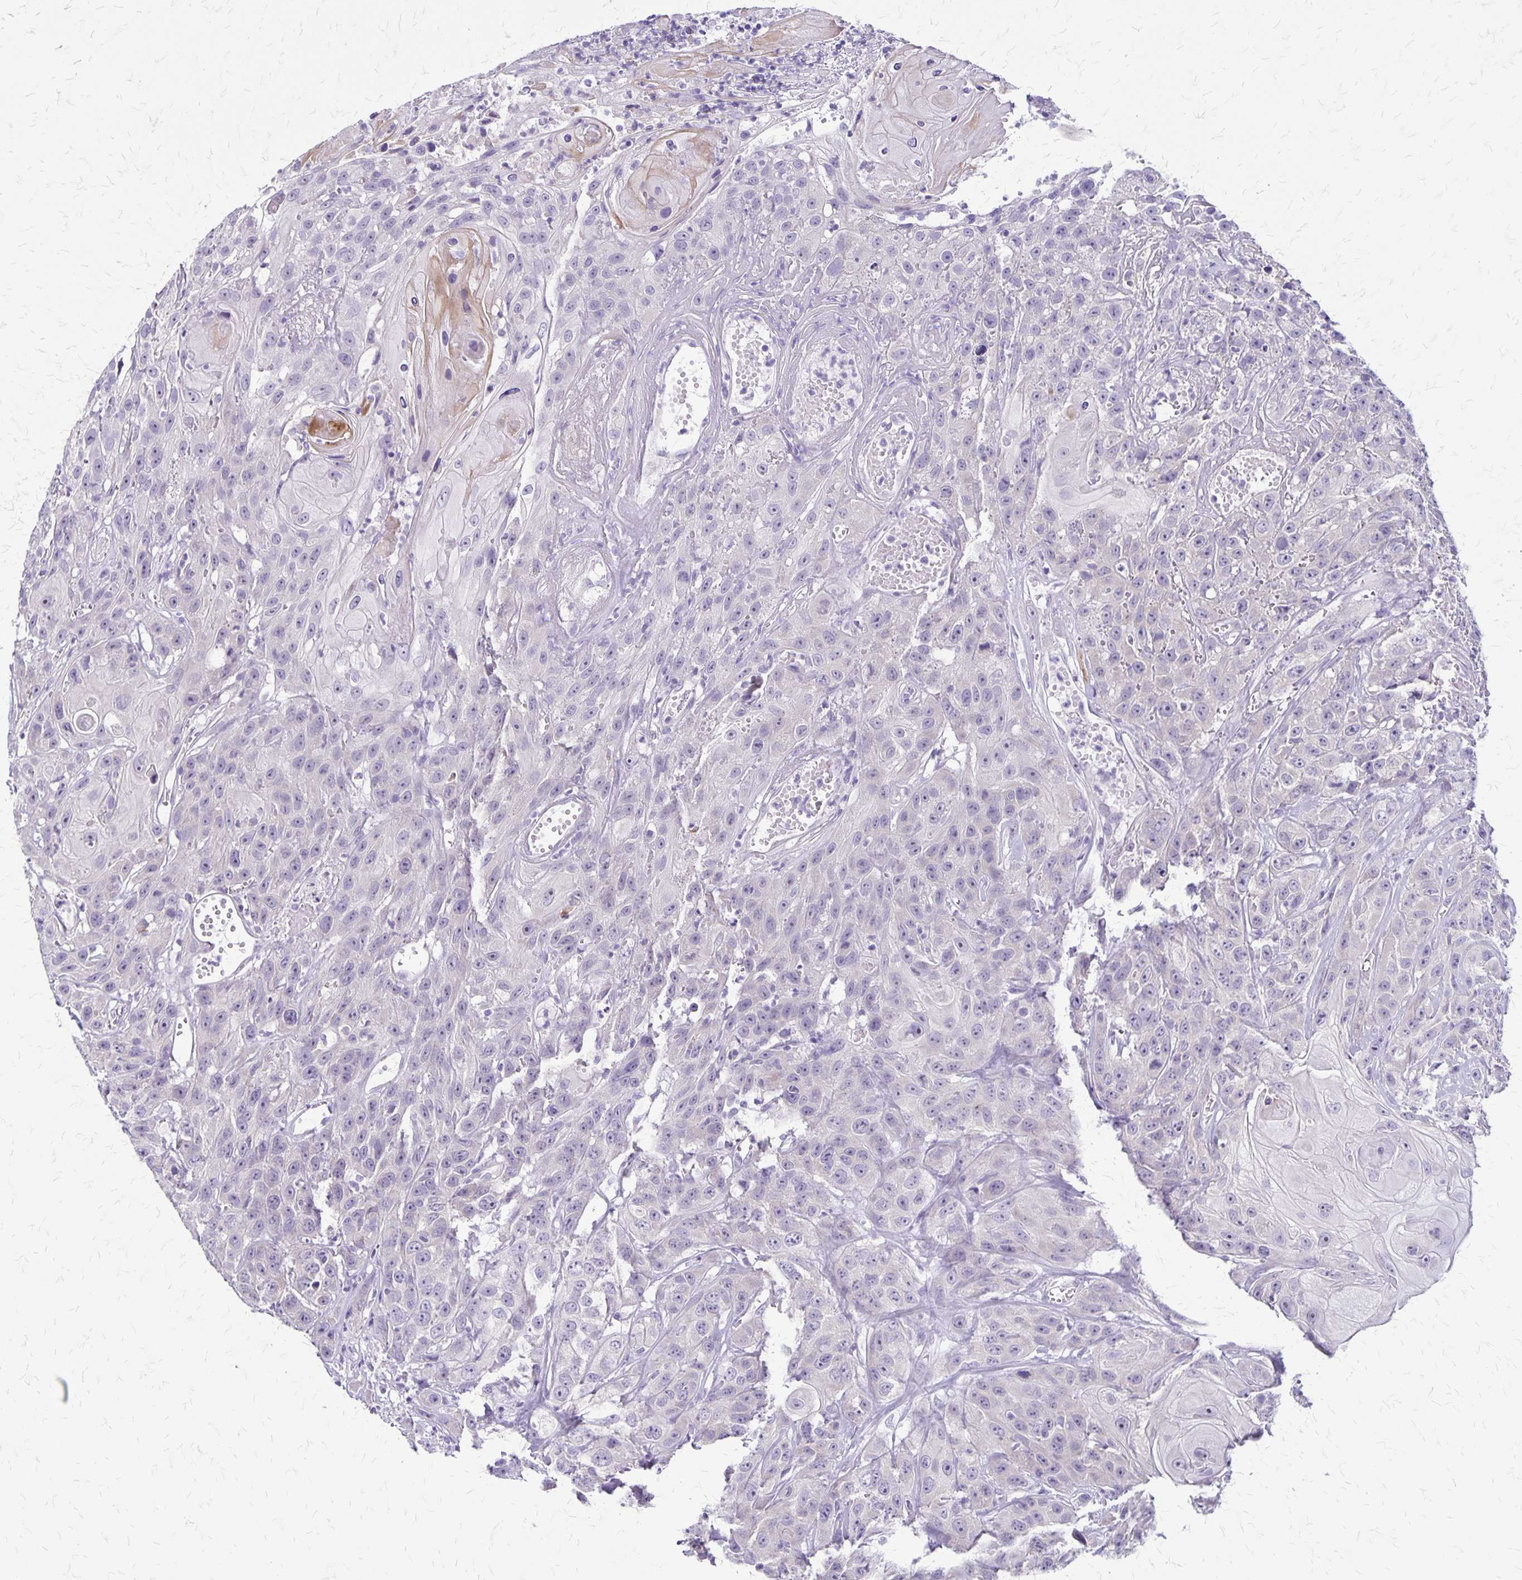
{"staining": {"intensity": "negative", "quantity": "none", "location": "none"}, "tissue": "head and neck cancer", "cell_type": "Tumor cells", "image_type": "cancer", "snomed": [{"axis": "morphology", "description": "Squamous cell carcinoma, NOS"}, {"axis": "topography", "description": "Head-Neck"}], "caption": "IHC histopathology image of neoplastic tissue: squamous cell carcinoma (head and neck) stained with DAB (3,3'-diaminobenzidine) exhibits no significant protein positivity in tumor cells.", "gene": "PLXNB3", "patient": {"sex": "male", "age": 57}}